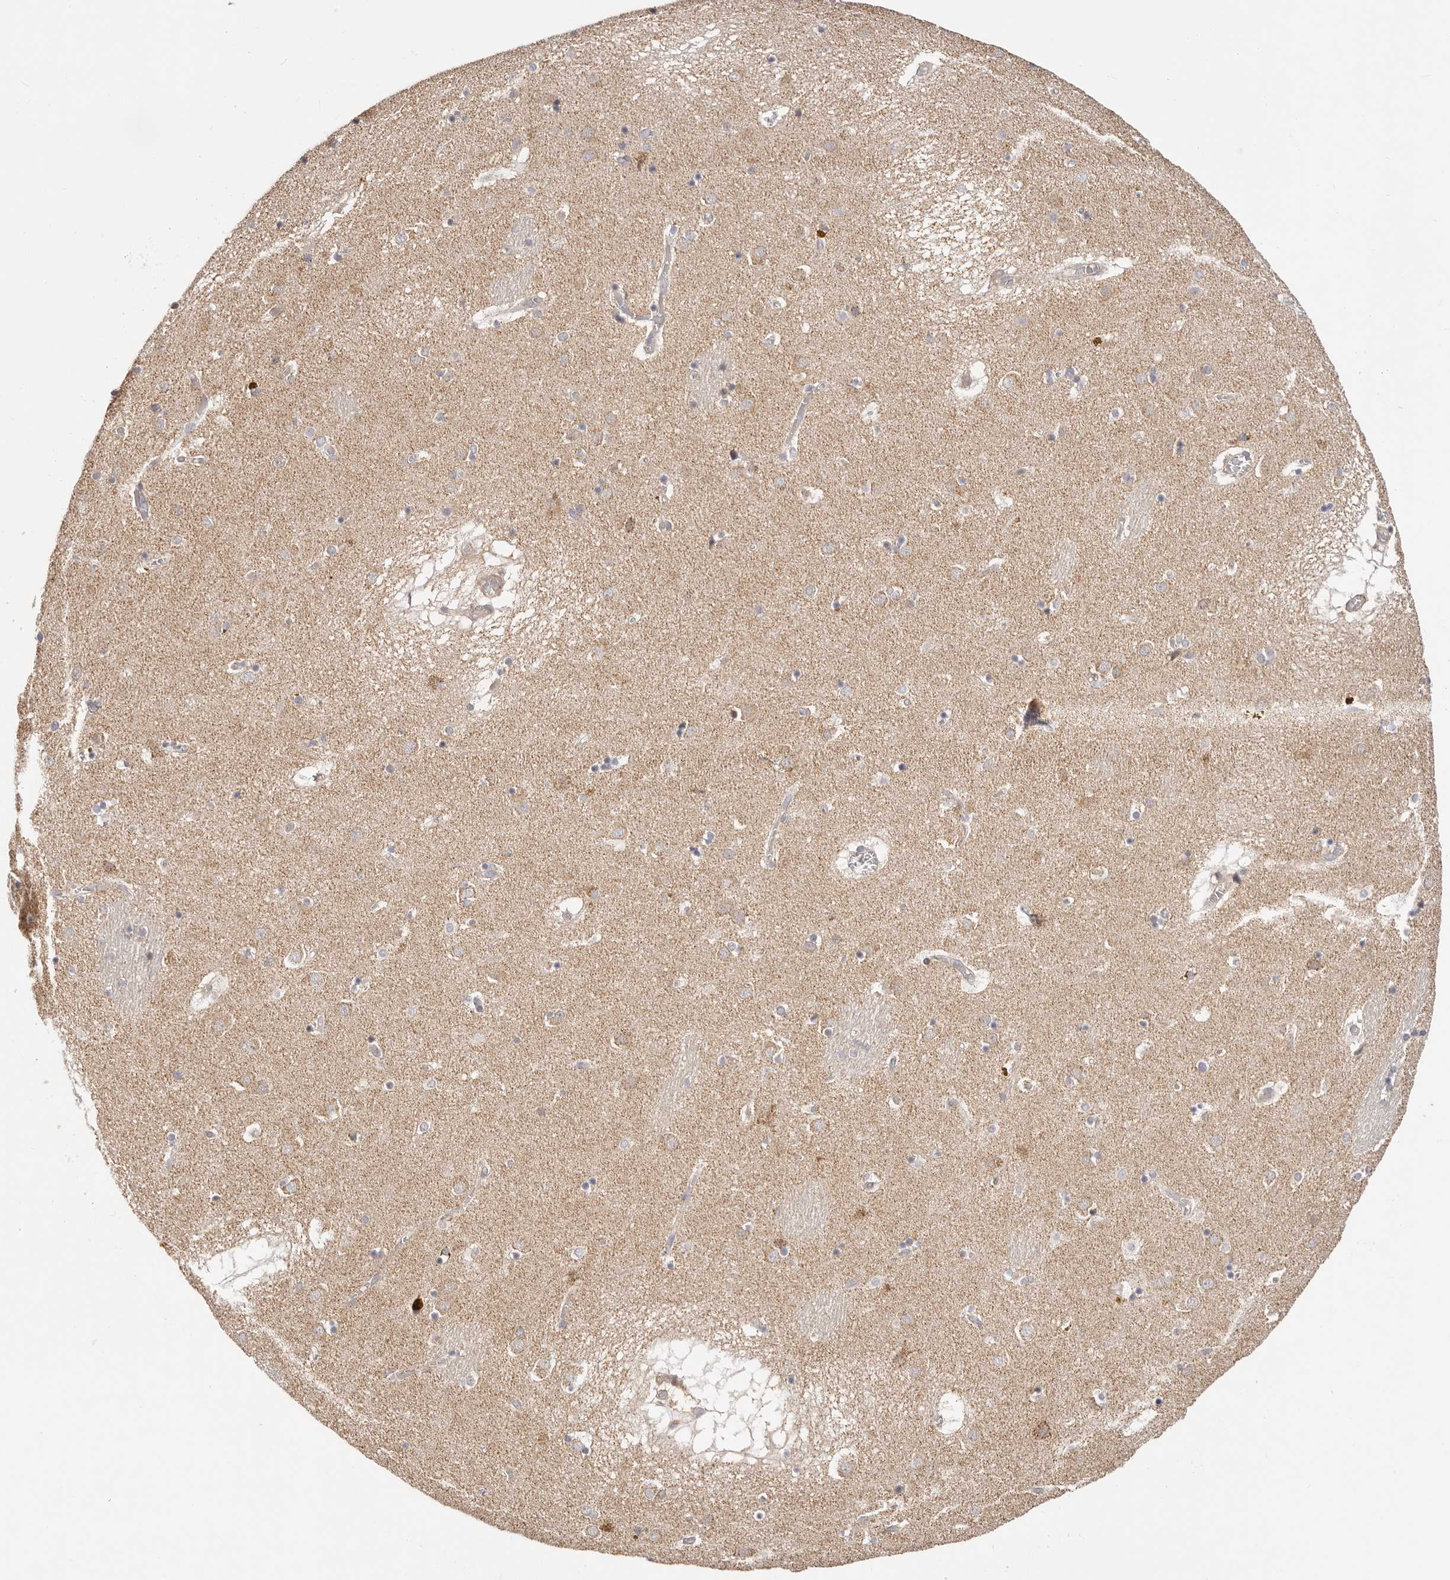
{"staining": {"intensity": "negative", "quantity": "none", "location": "none"}, "tissue": "caudate", "cell_type": "Glial cells", "image_type": "normal", "snomed": [{"axis": "morphology", "description": "Normal tissue, NOS"}, {"axis": "topography", "description": "Lateral ventricle wall"}], "caption": "Immunohistochemistry image of benign caudate: caudate stained with DAB (3,3'-diaminobenzidine) reveals no significant protein staining in glial cells.", "gene": "KCMF1", "patient": {"sex": "male", "age": 70}}